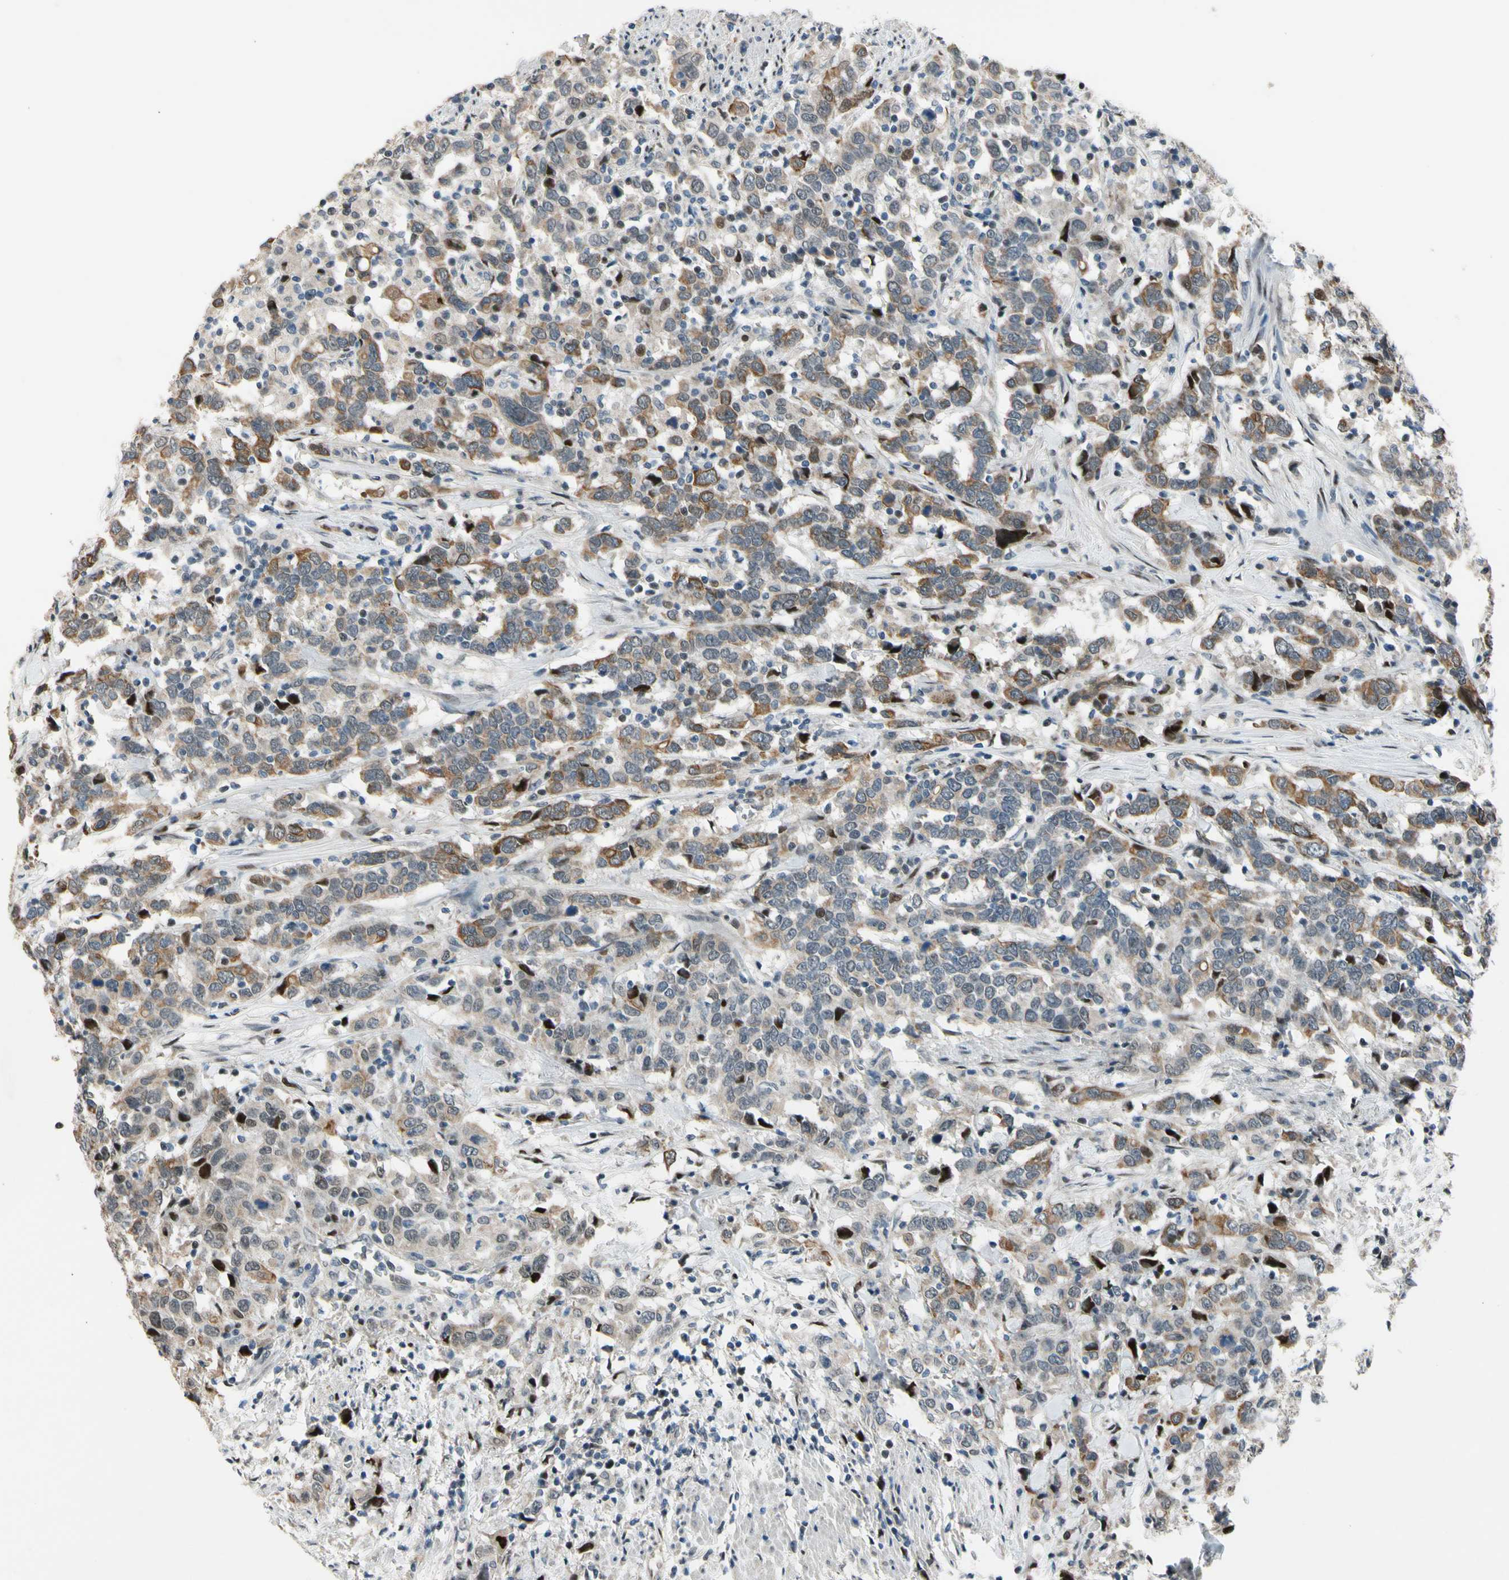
{"staining": {"intensity": "moderate", "quantity": "25%-75%", "location": "cytoplasmic/membranous,nuclear"}, "tissue": "urothelial cancer", "cell_type": "Tumor cells", "image_type": "cancer", "snomed": [{"axis": "morphology", "description": "Urothelial carcinoma, High grade"}, {"axis": "topography", "description": "Urinary bladder"}], "caption": "Immunohistochemistry (IHC) (DAB) staining of human high-grade urothelial carcinoma demonstrates moderate cytoplasmic/membranous and nuclear protein staining in about 25%-75% of tumor cells.", "gene": "ZNF184", "patient": {"sex": "male", "age": 61}}